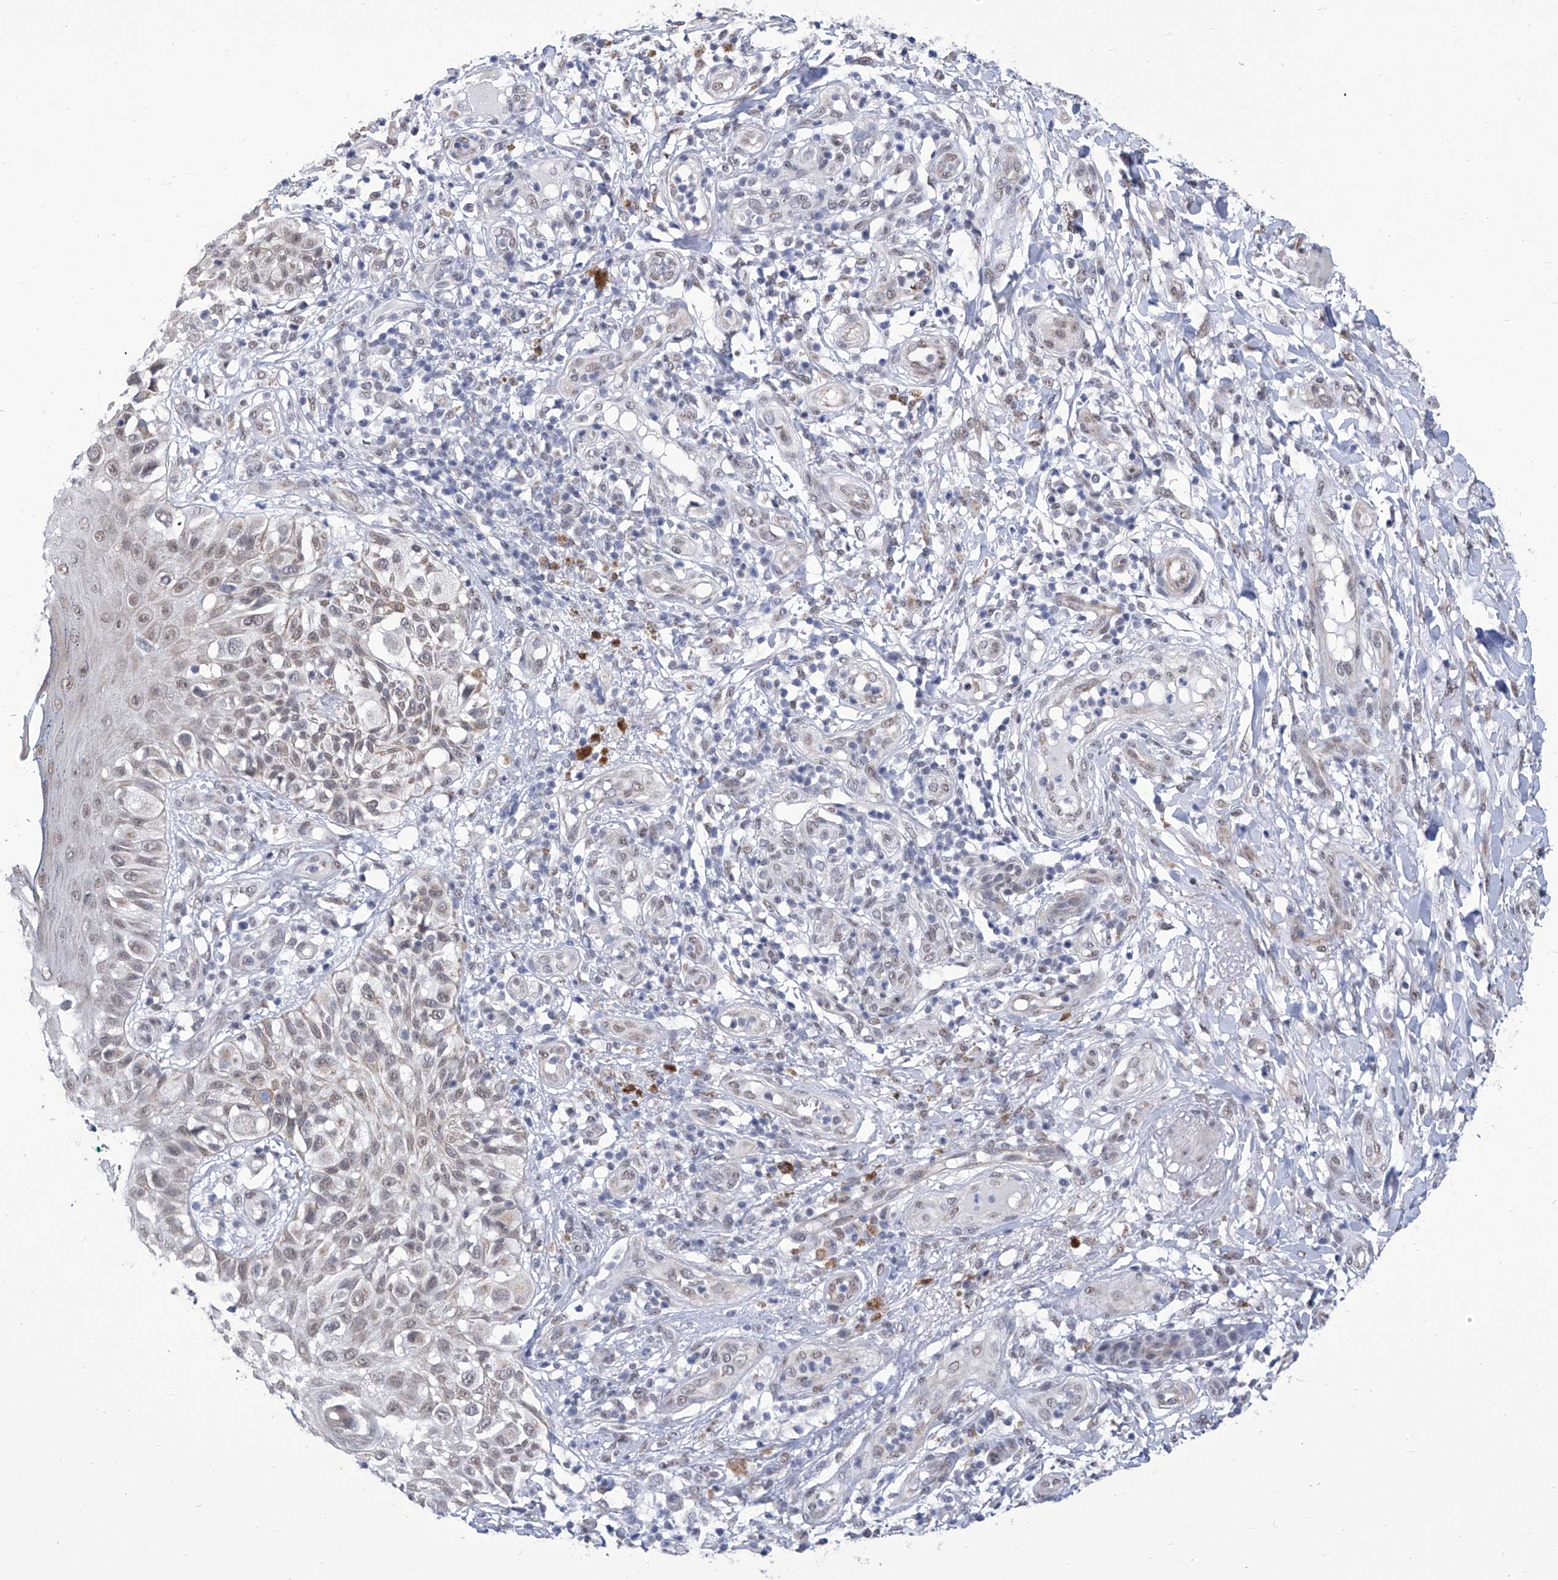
{"staining": {"intensity": "weak", "quantity": ">75%", "location": "nuclear"}, "tissue": "melanoma", "cell_type": "Tumor cells", "image_type": "cancer", "snomed": [{"axis": "morphology", "description": "Malignant melanoma, NOS"}, {"axis": "topography", "description": "Skin"}], "caption": "Immunohistochemistry (IHC) image of melanoma stained for a protein (brown), which reveals low levels of weak nuclear staining in approximately >75% of tumor cells.", "gene": "SART1", "patient": {"sex": "female", "age": 81}}